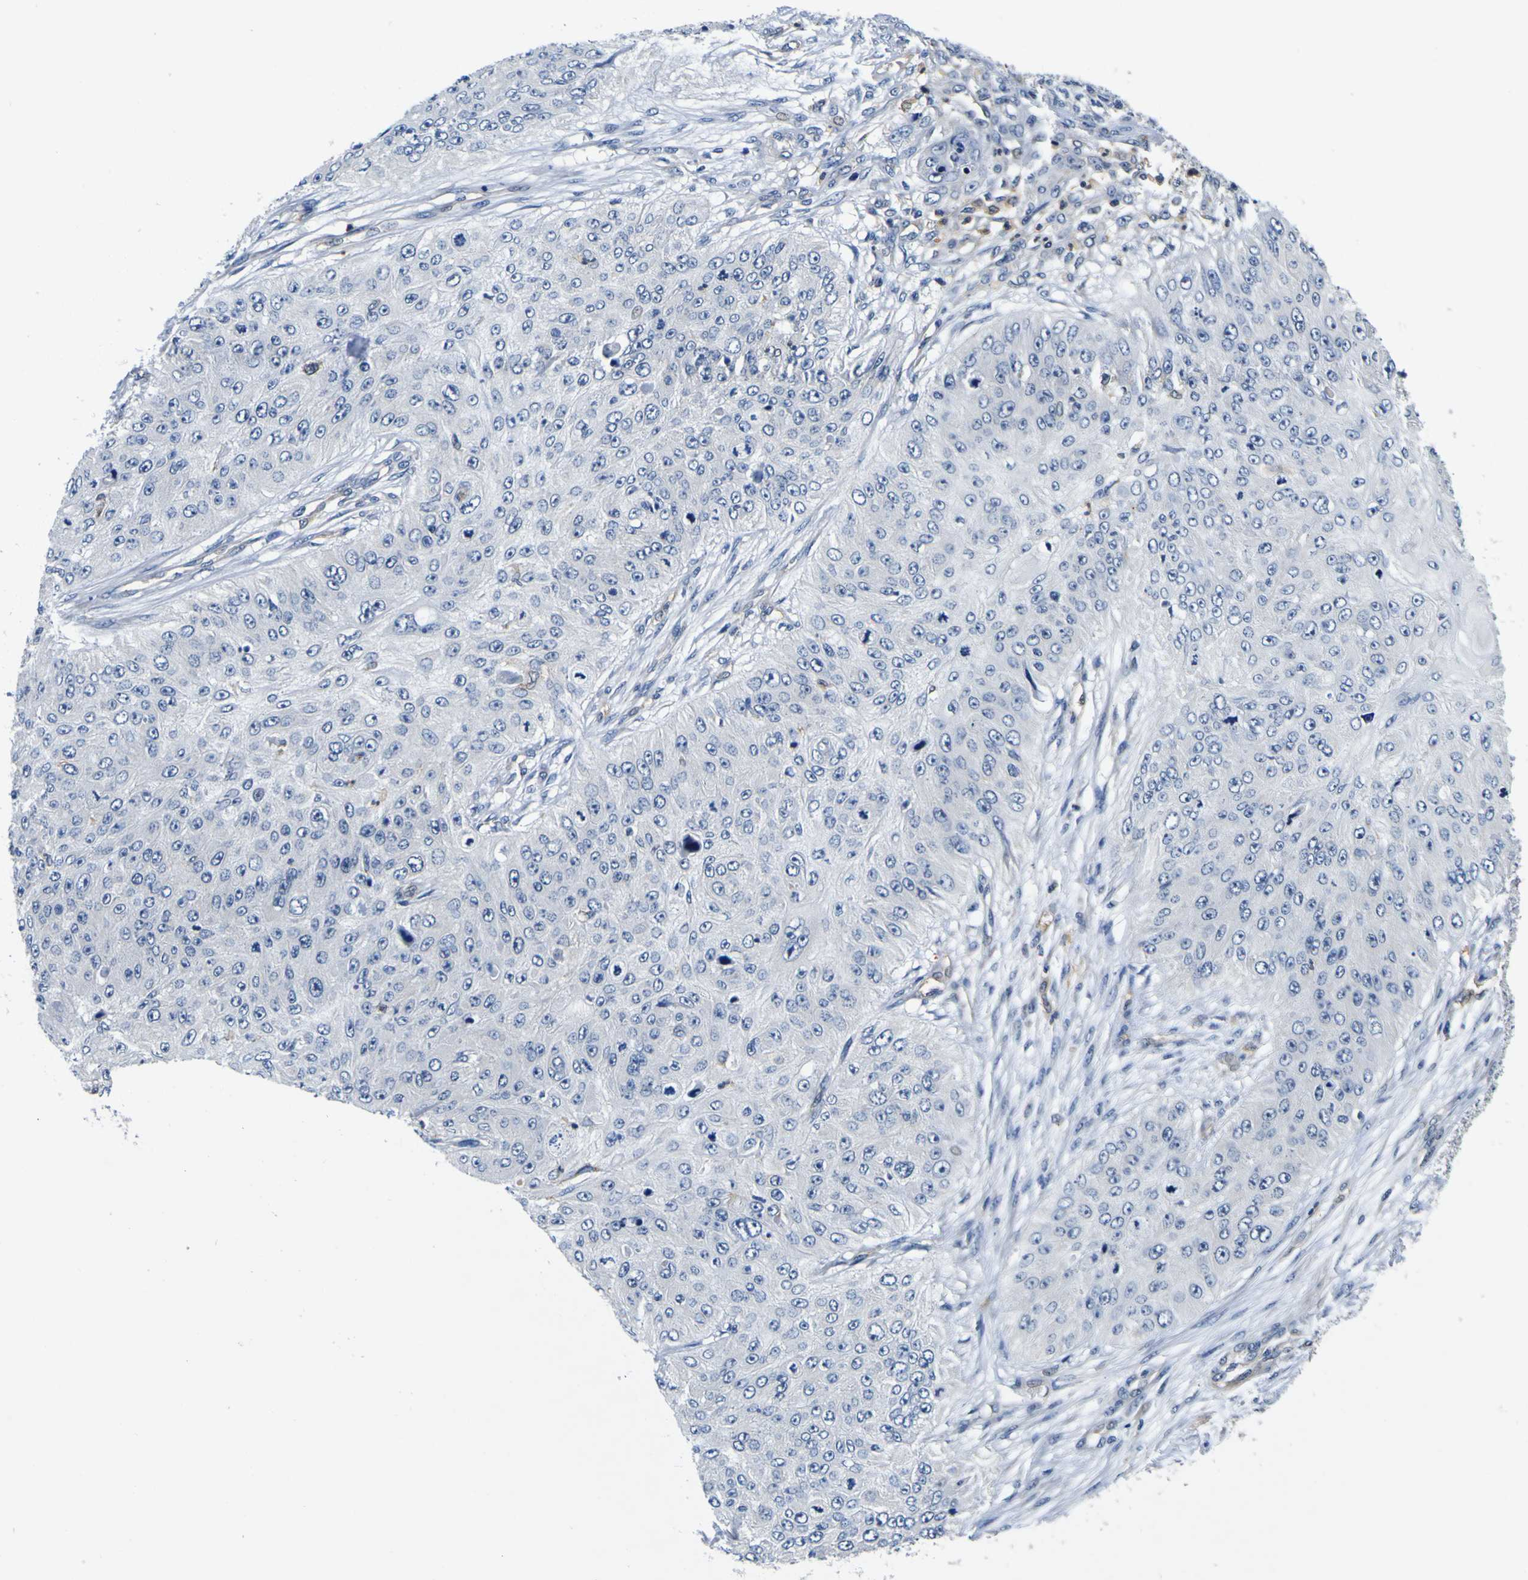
{"staining": {"intensity": "negative", "quantity": "none", "location": "none"}, "tissue": "skin cancer", "cell_type": "Tumor cells", "image_type": "cancer", "snomed": [{"axis": "morphology", "description": "Squamous cell carcinoma, NOS"}, {"axis": "topography", "description": "Skin"}], "caption": "DAB immunohistochemical staining of squamous cell carcinoma (skin) demonstrates no significant staining in tumor cells.", "gene": "TNIK", "patient": {"sex": "female", "age": 80}}